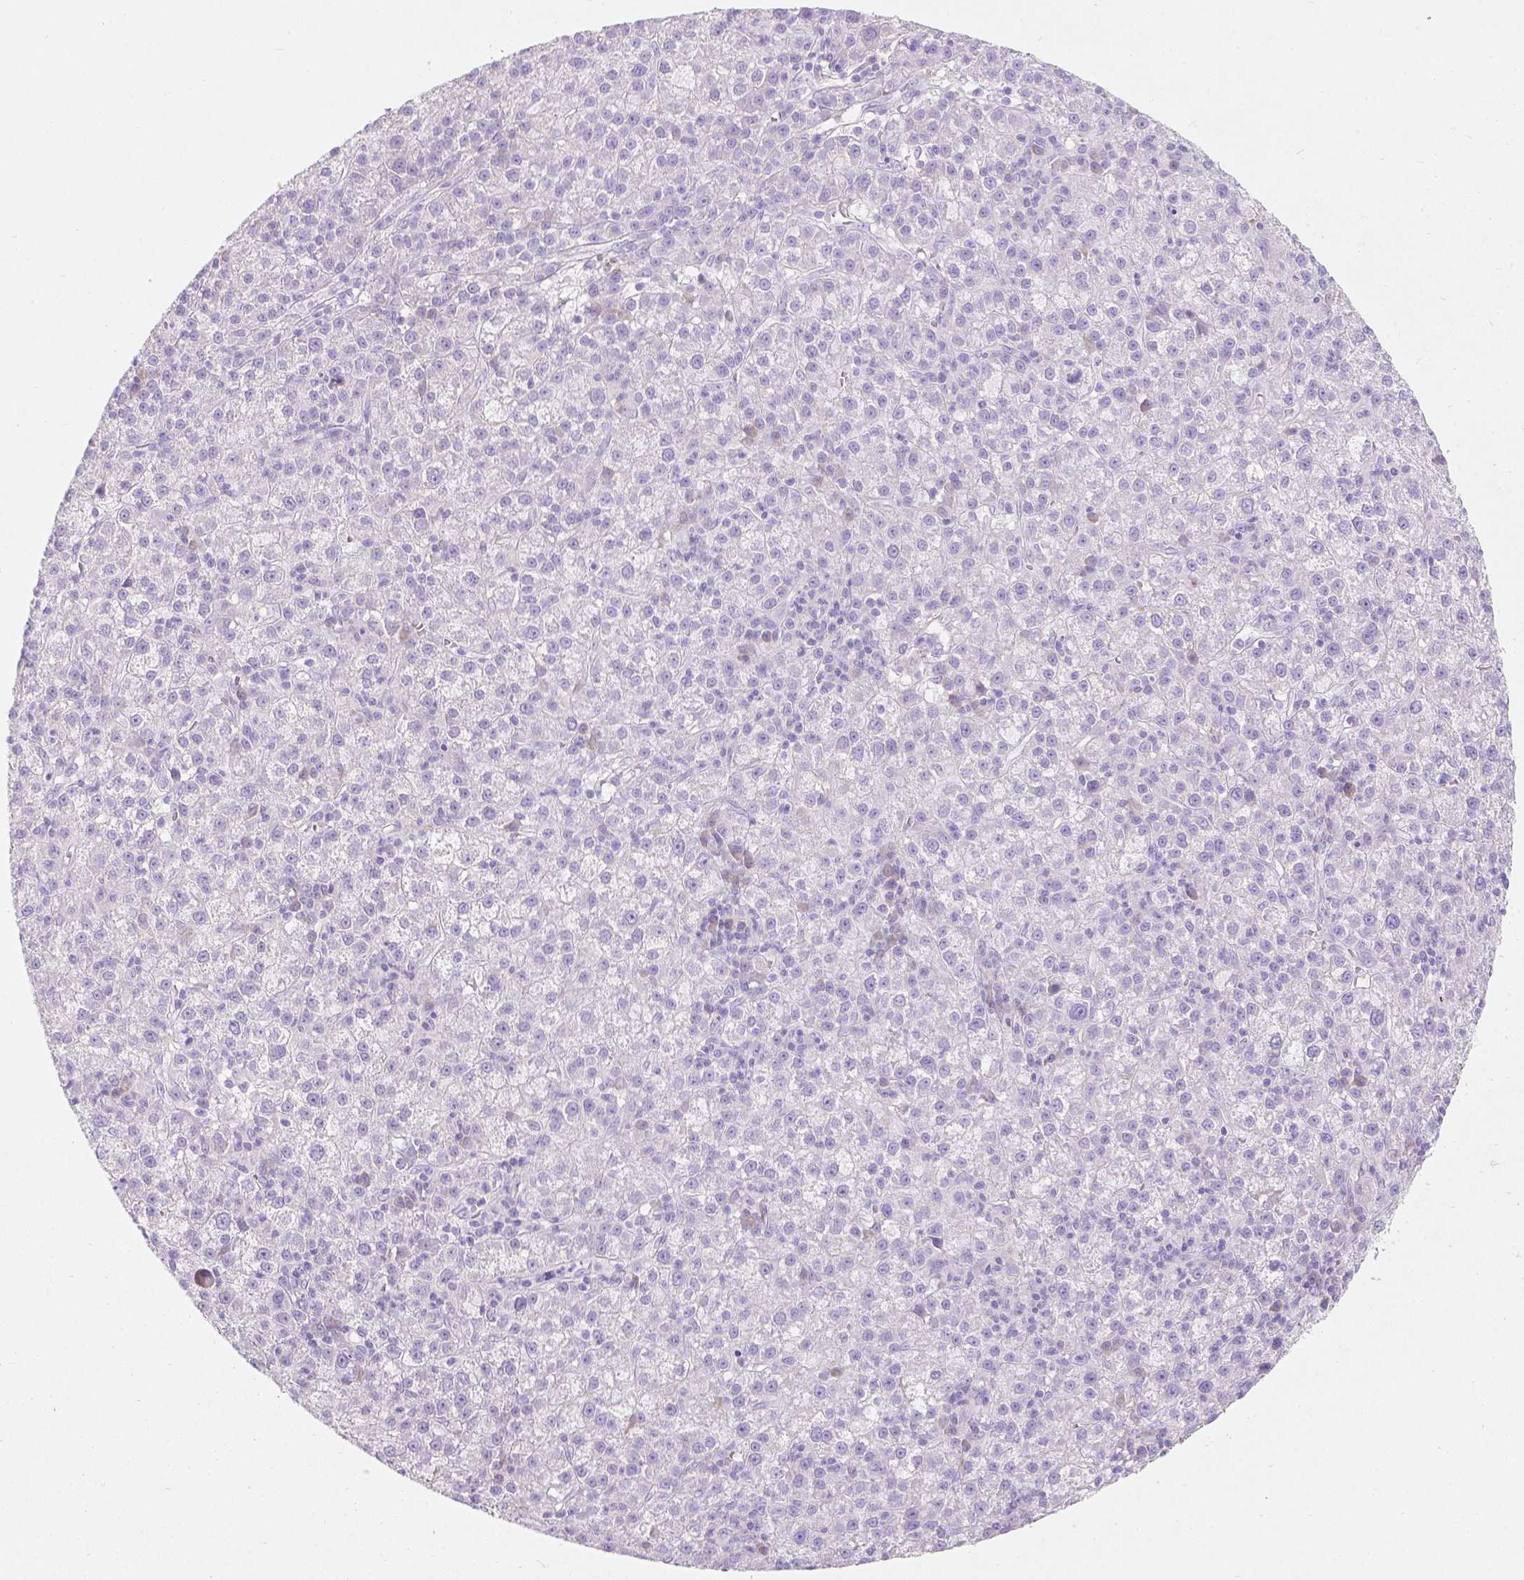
{"staining": {"intensity": "negative", "quantity": "none", "location": "none"}, "tissue": "liver cancer", "cell_type": "Tumor cells", "image_type": "cancer", "snomed": [{"axis": "morphology", "description": "Carcinoma, Hepatocellular, NOS"}, {"axis": "topography", "description": "Liver"}], "caption": "Immunohistochemical staining of human liver hepatocellular carcinoma exhibits no significant expression in tumor cells.", "gene": "GAL3ST2", "patient": {"sex": "female", "age": 60}}